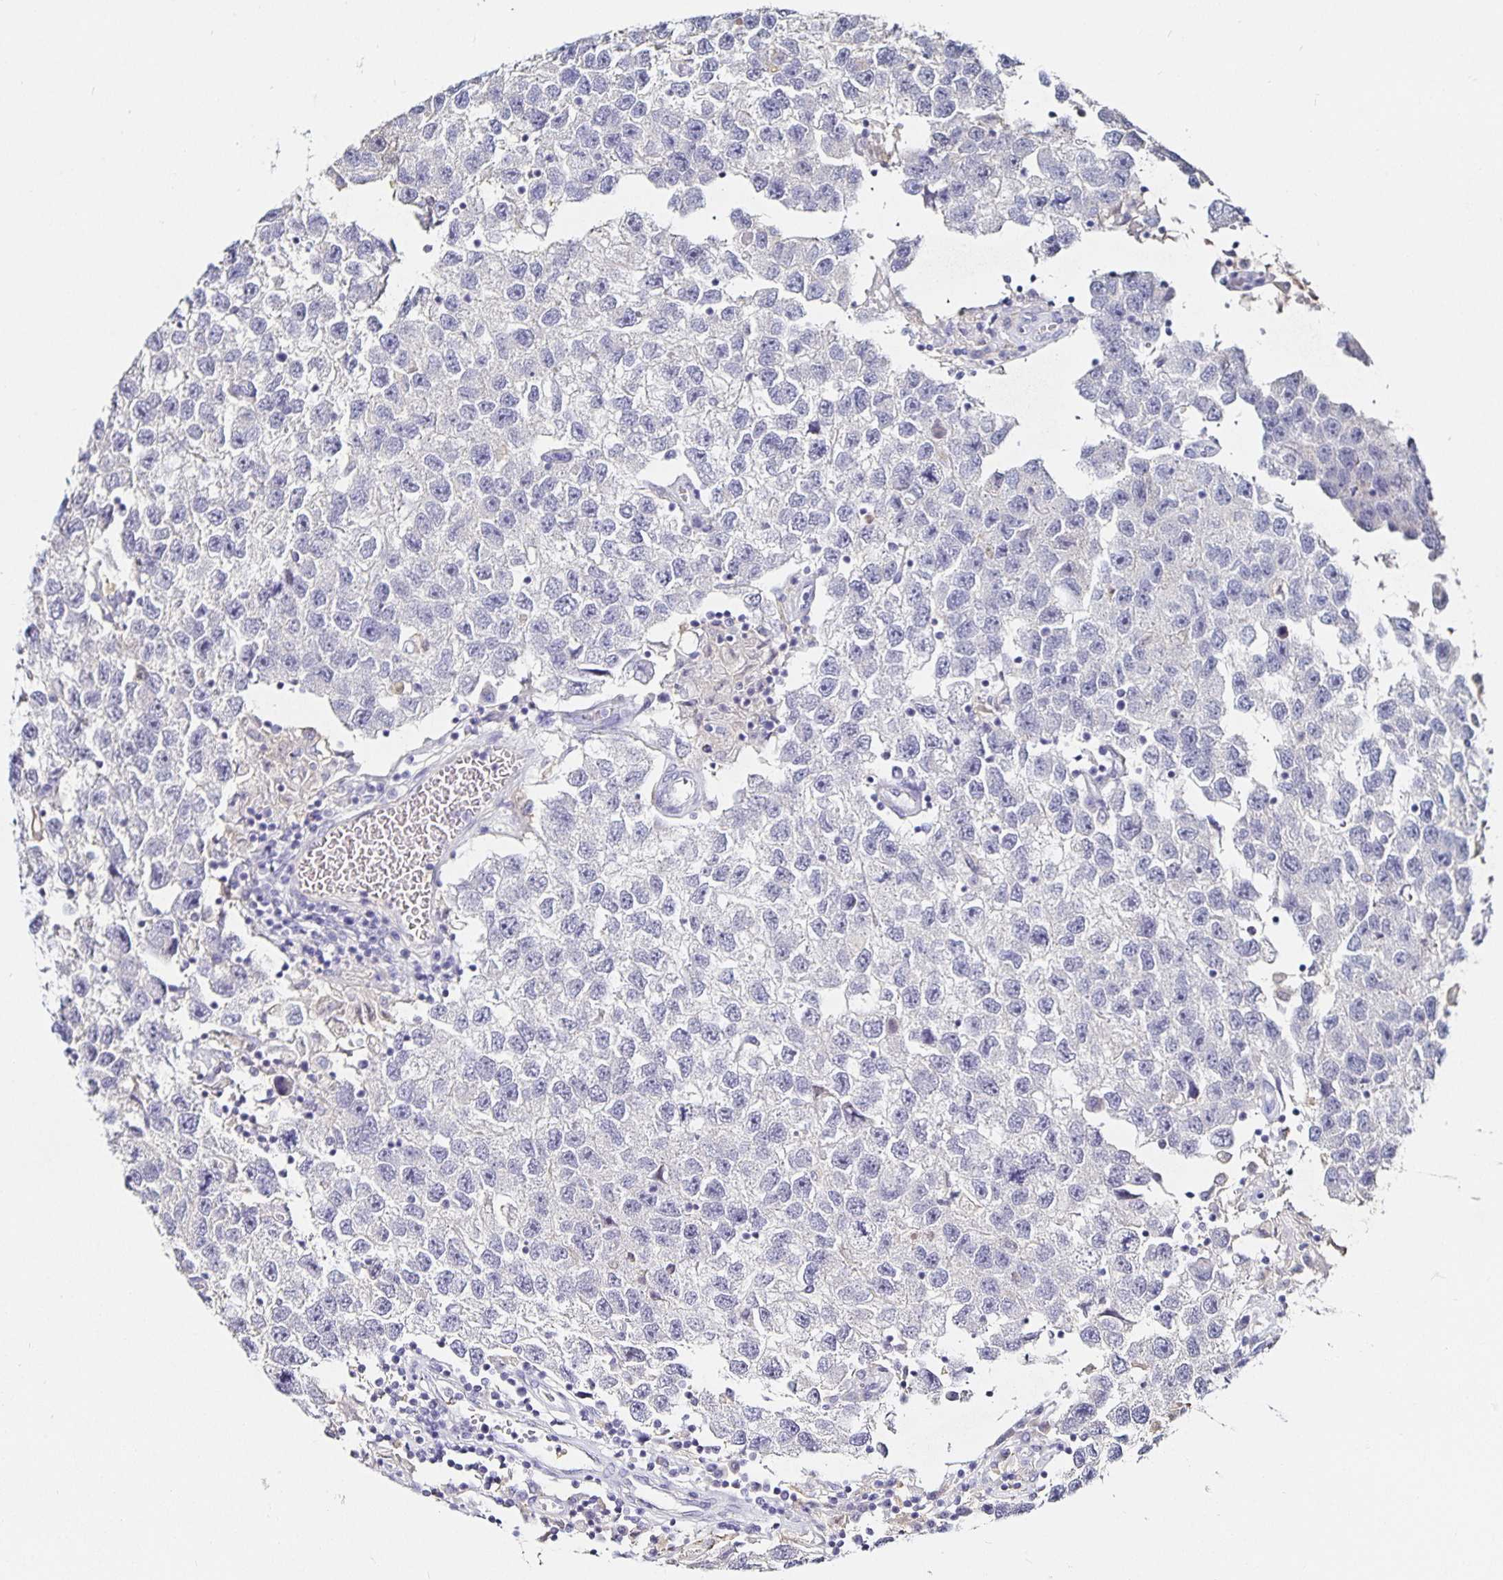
{"staining": {"intensity": "negative", "quantity": "none", "location": "none"}, "tissue": "testis cancer", "cell_type": "Tumor cells", "image_type": "cancer", "snomed": [{"axis": "morphology", "description": "Seminoma, NOS"}, {"axis": "topography", "description": "Testis"}], "caption": "Seminoma (testis) was stained to show a protein in brown. There is no significant expression in tumor cells.", "gene": "TTR", "patient": {"sex": "male", "age": 26}}